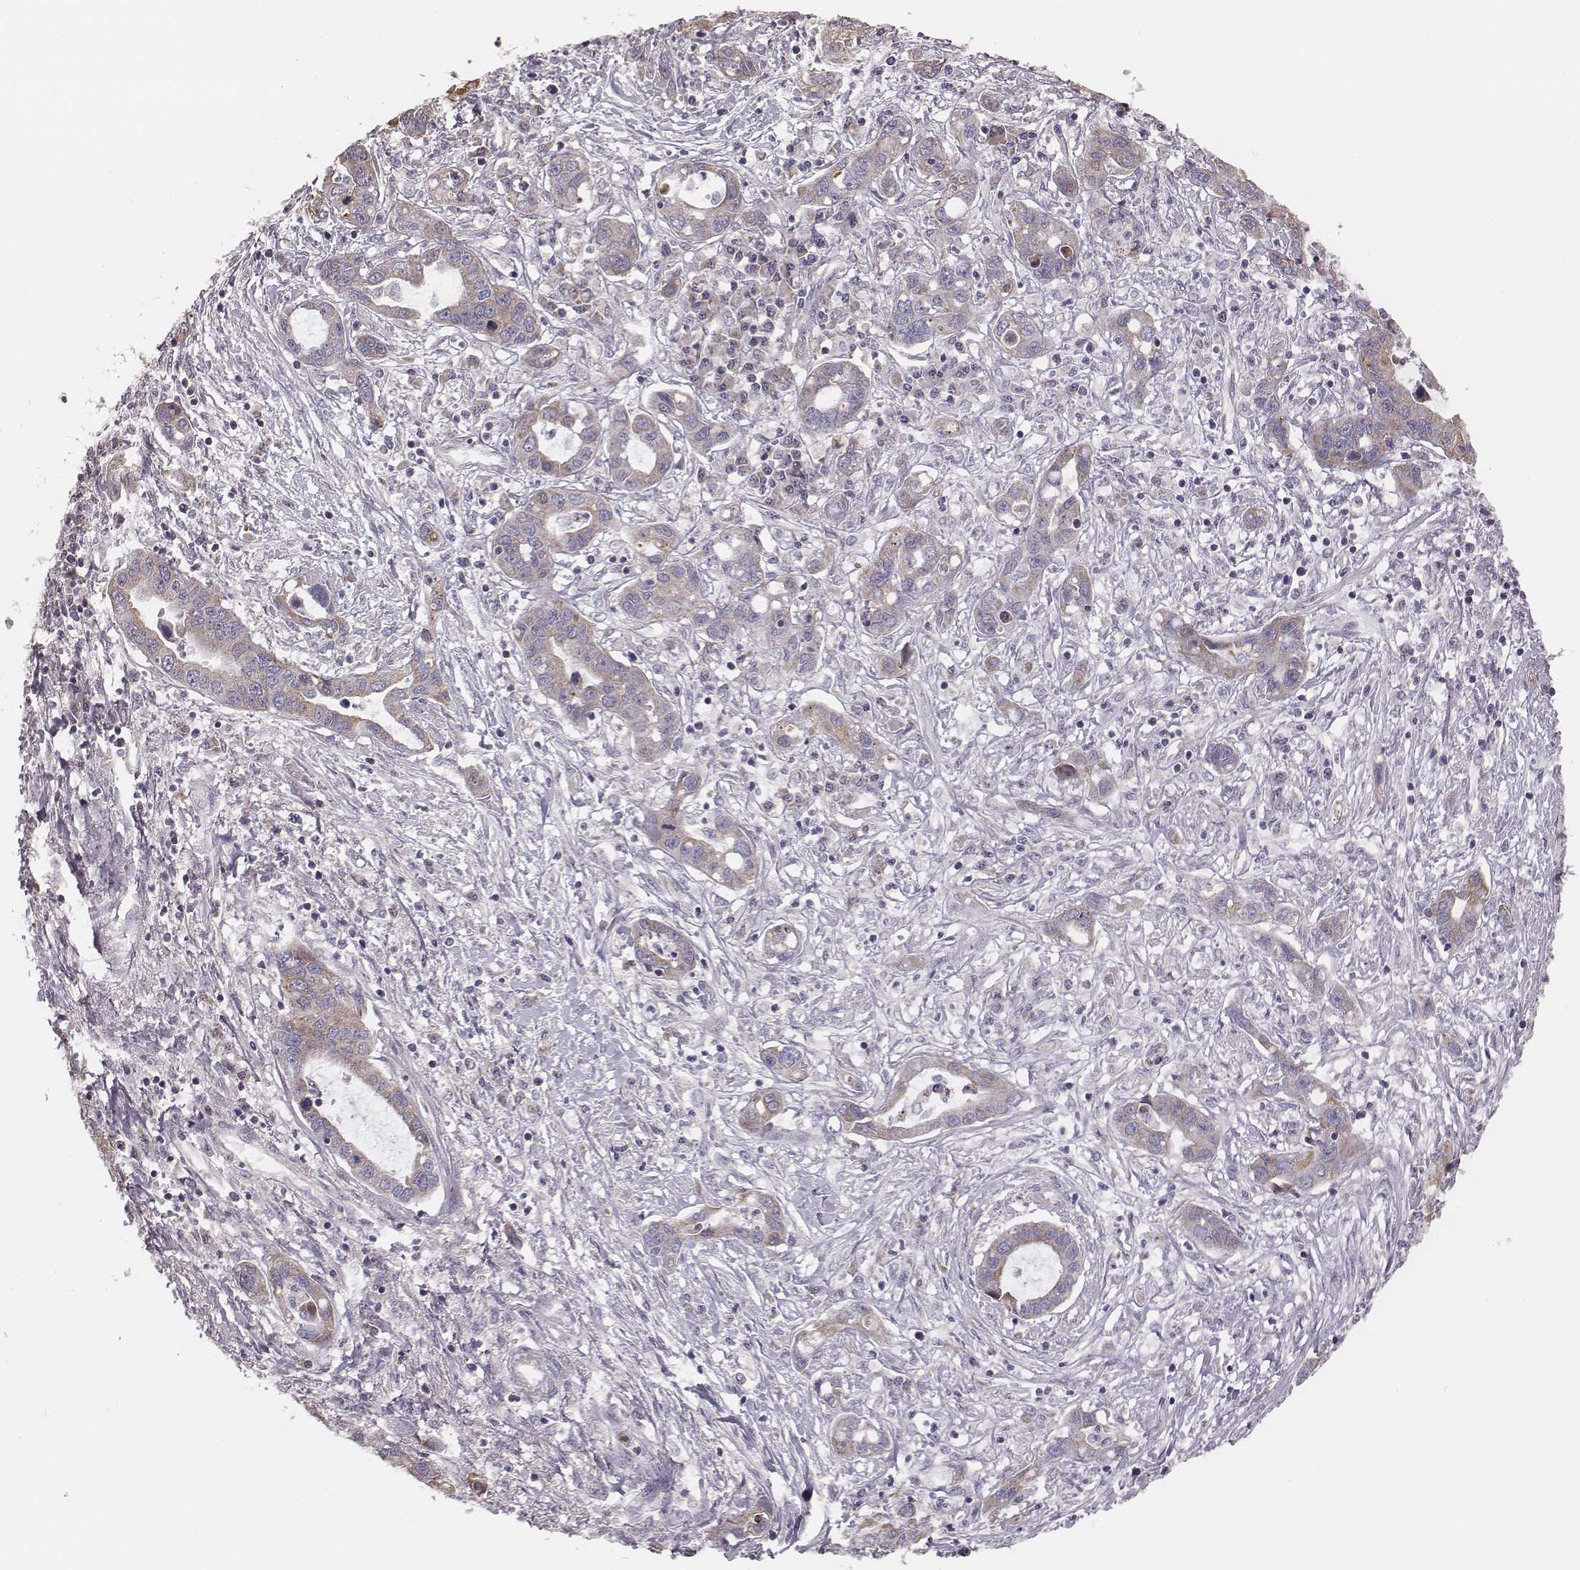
{"staining": {"intensity": "weak", "quantity": ">75%", "location": "cytoplasmic/membranous"}, "tissue": "liver cancer", "cell_type": "Tumor cells", "image_type": "cancer", "snomed": [{"axis": "morphology", "description": "Cholangiocarcinoma"}, {"axis": "topography", "description": "Liver"}], "caption": "Liver cholangiocarcinoma stained with DAB immunohistochemistry shows low levels of weak cytoplasmic/membranous positivity in approximately >75% of tumor cells.", "gene": "HAVCR1", "patient": {"sex": "male", "age": 58}}